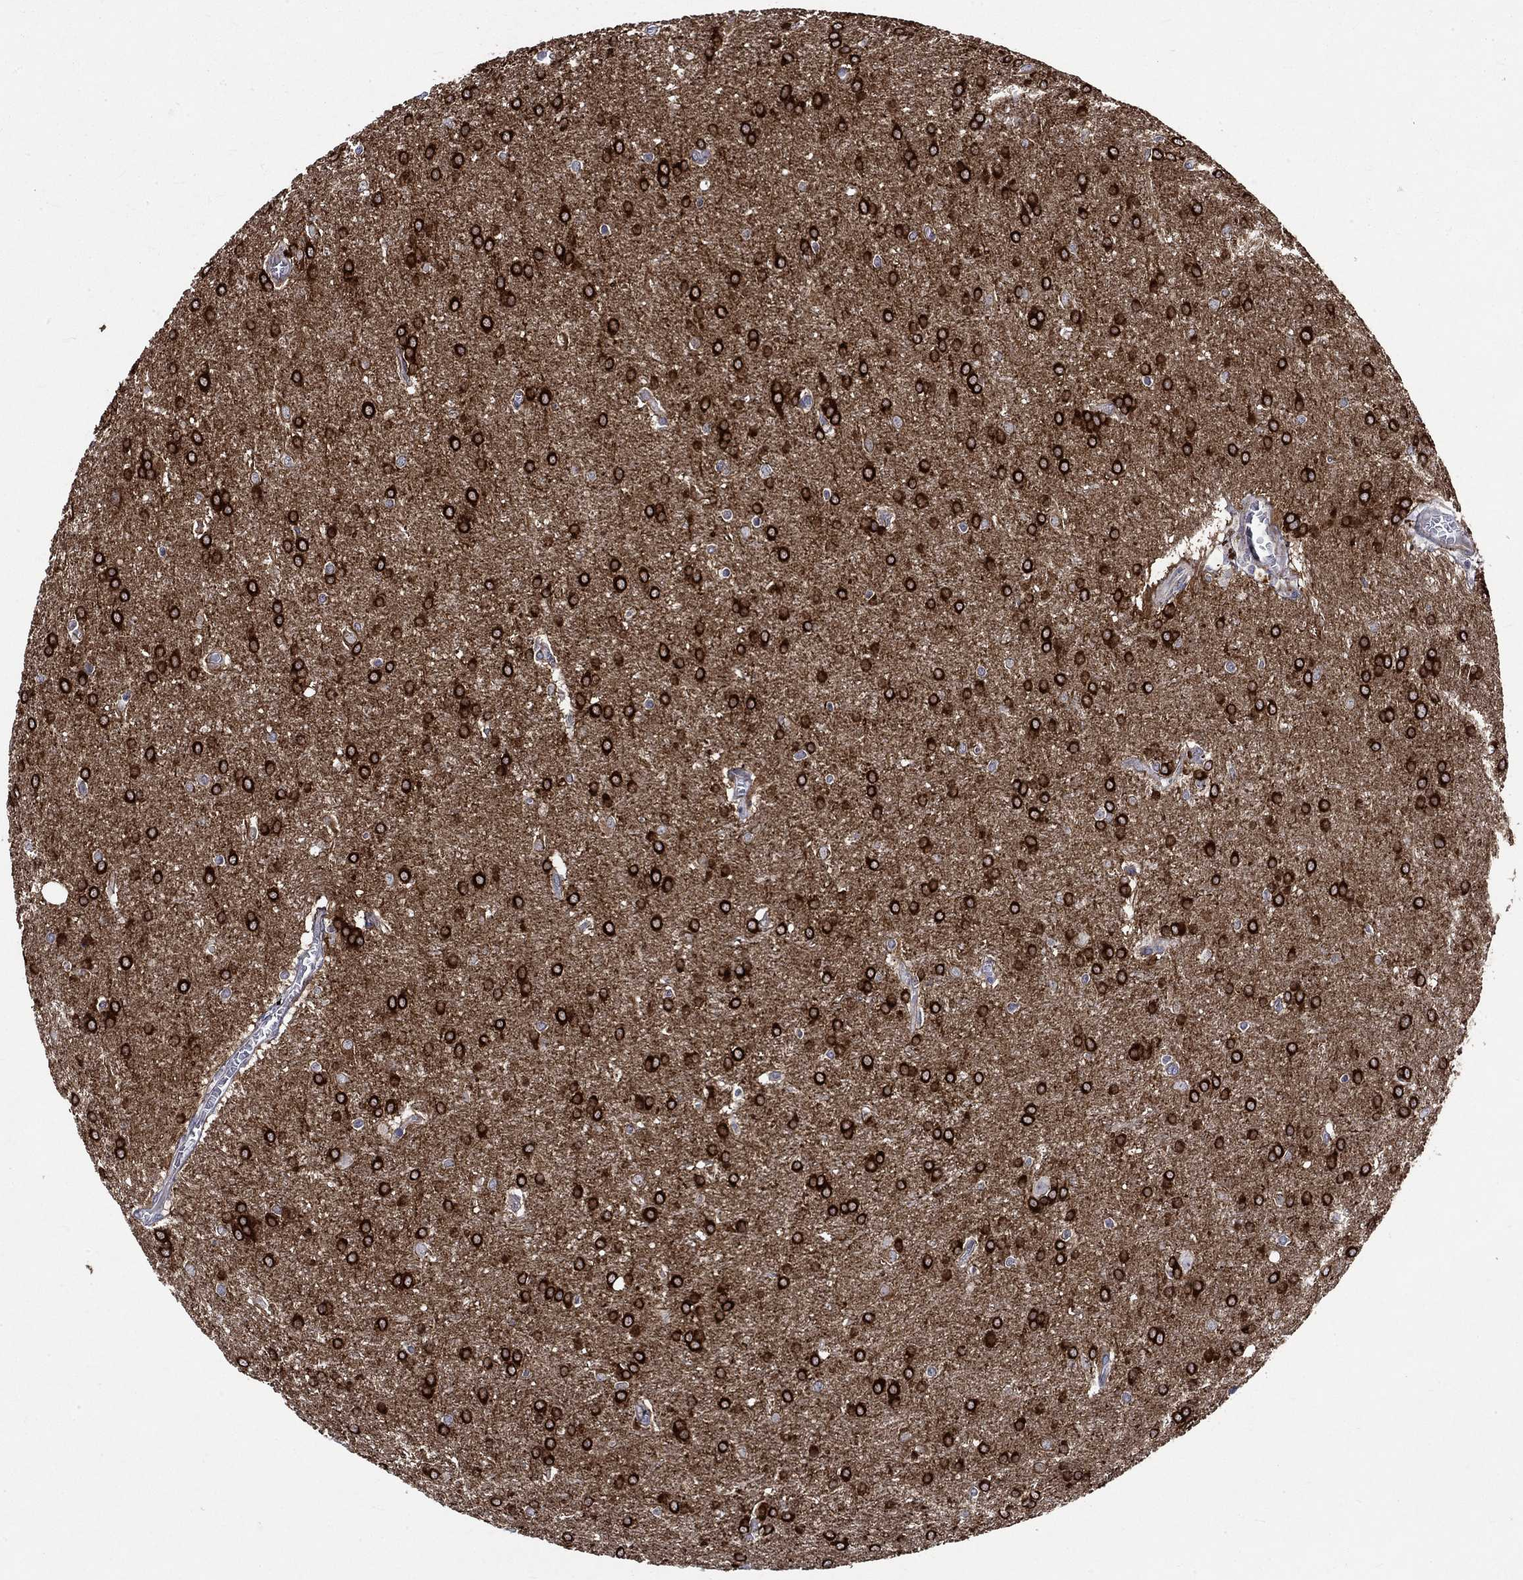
{"staining": {"intensity": "strong", "quantity": ">75%", "location": "cytoplasmic/membranous"}, "tissue": "glioma", "cell_type": "Tumor cells", "image_type": "cancer", "snomed": [{"axis": "morphology", "description": "Glioma, malignant, Low grade"}, {"axis": "topography", "description": "Brain"}], "caption": "Glioma stained with a protein marker demonstrates strong staining in tumor cells.", "gene": "CRYAB", "patient": {"sex": "female", "age": 32}}